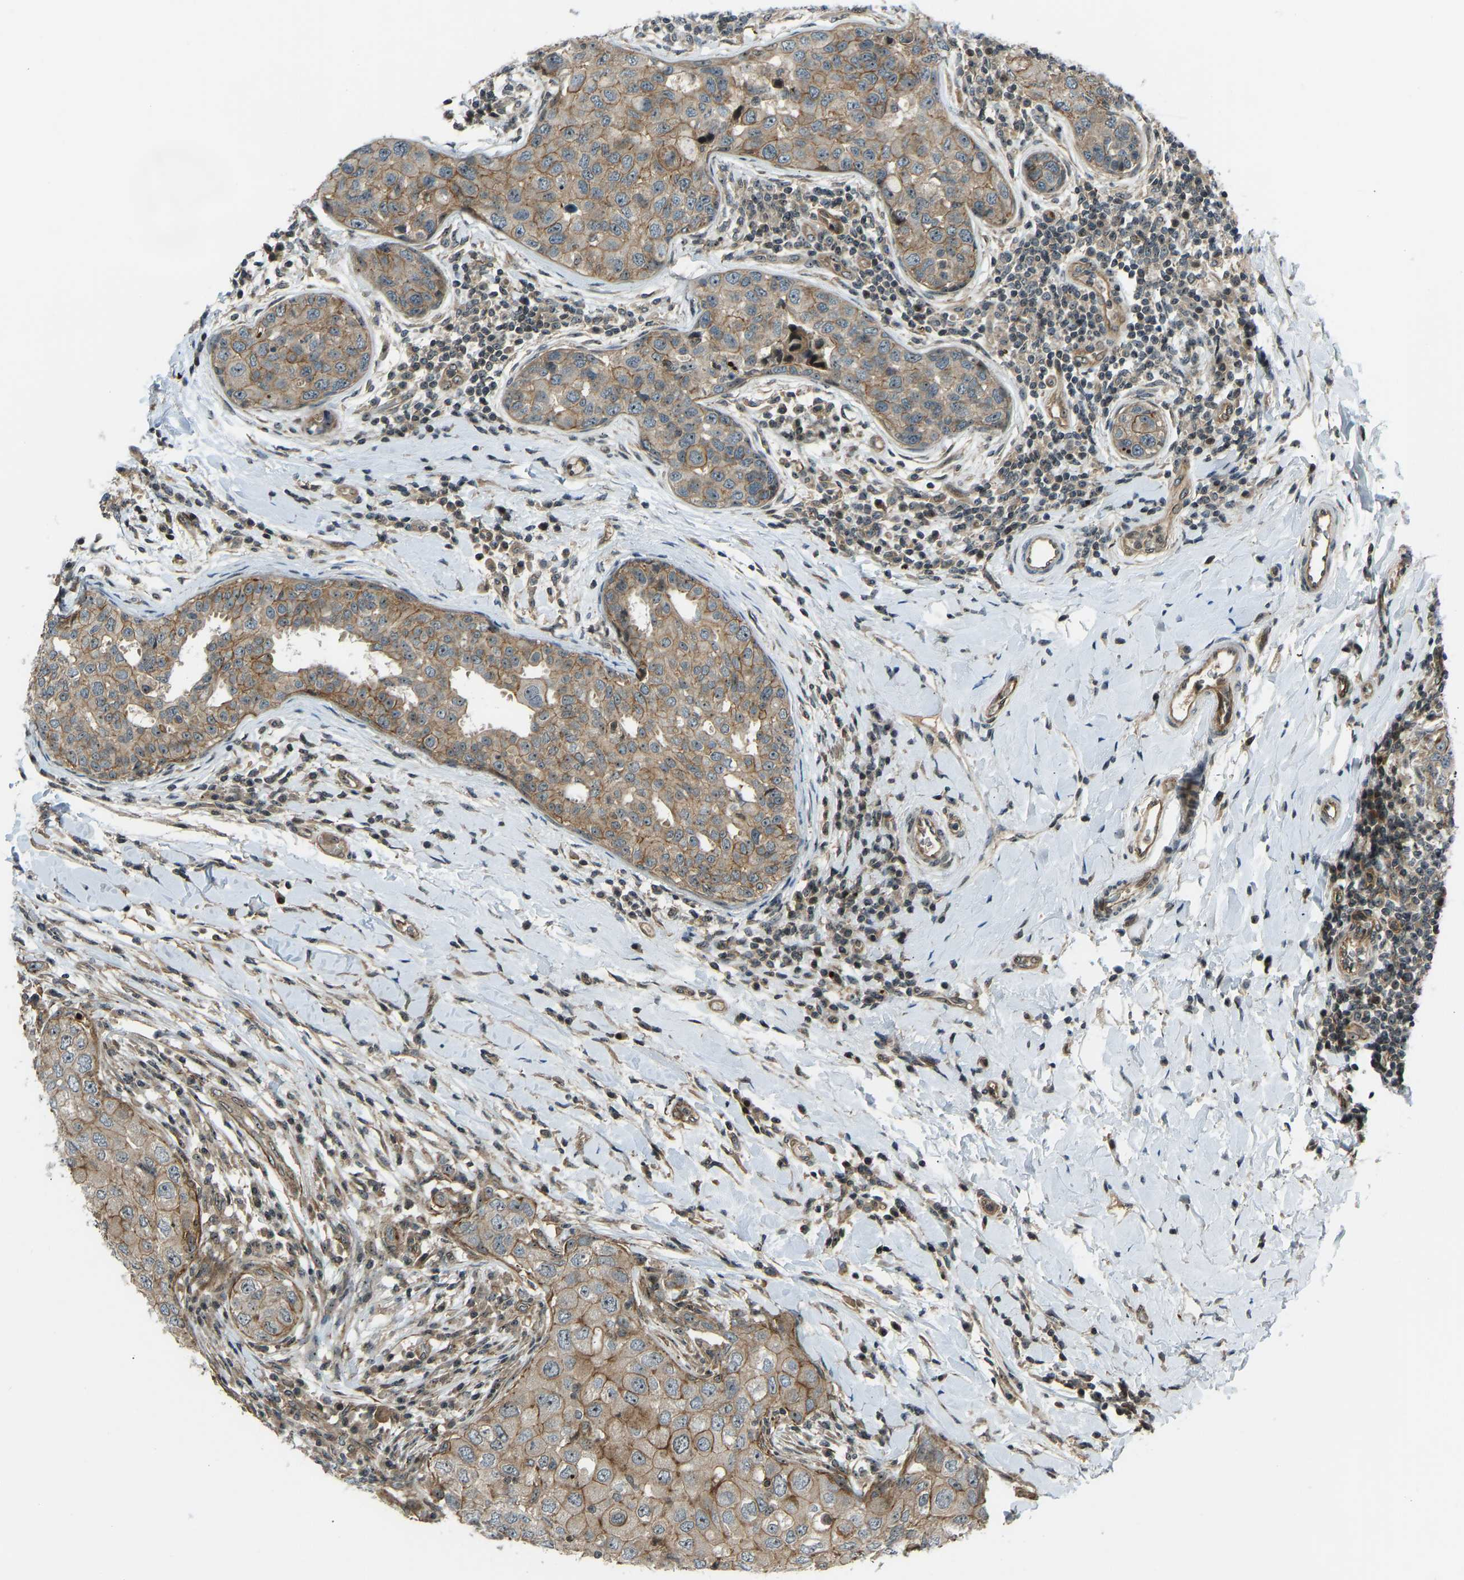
{"staining": {"intensity": "moderate", "quantity": ">75%", "location": "cytoplasmic/membranous"}, "tissue": "breast cancer", "cell_type": "Tumor cells", "image_type": "cancer", "snomed": [{"axis": "morphology", "description": "Duct carcinoma"}, {"axis": "topography", "description": "Breast"}], "caption": "Breast cancer stained with DAB (3,3'-diaminobenzidine) IHC reveals medium levels of moderate cytoplasmic/membranous expression in about >75% of tumor cells.", "gene": "SVOPL", "patient": {"sex": "female", "age": 27}}